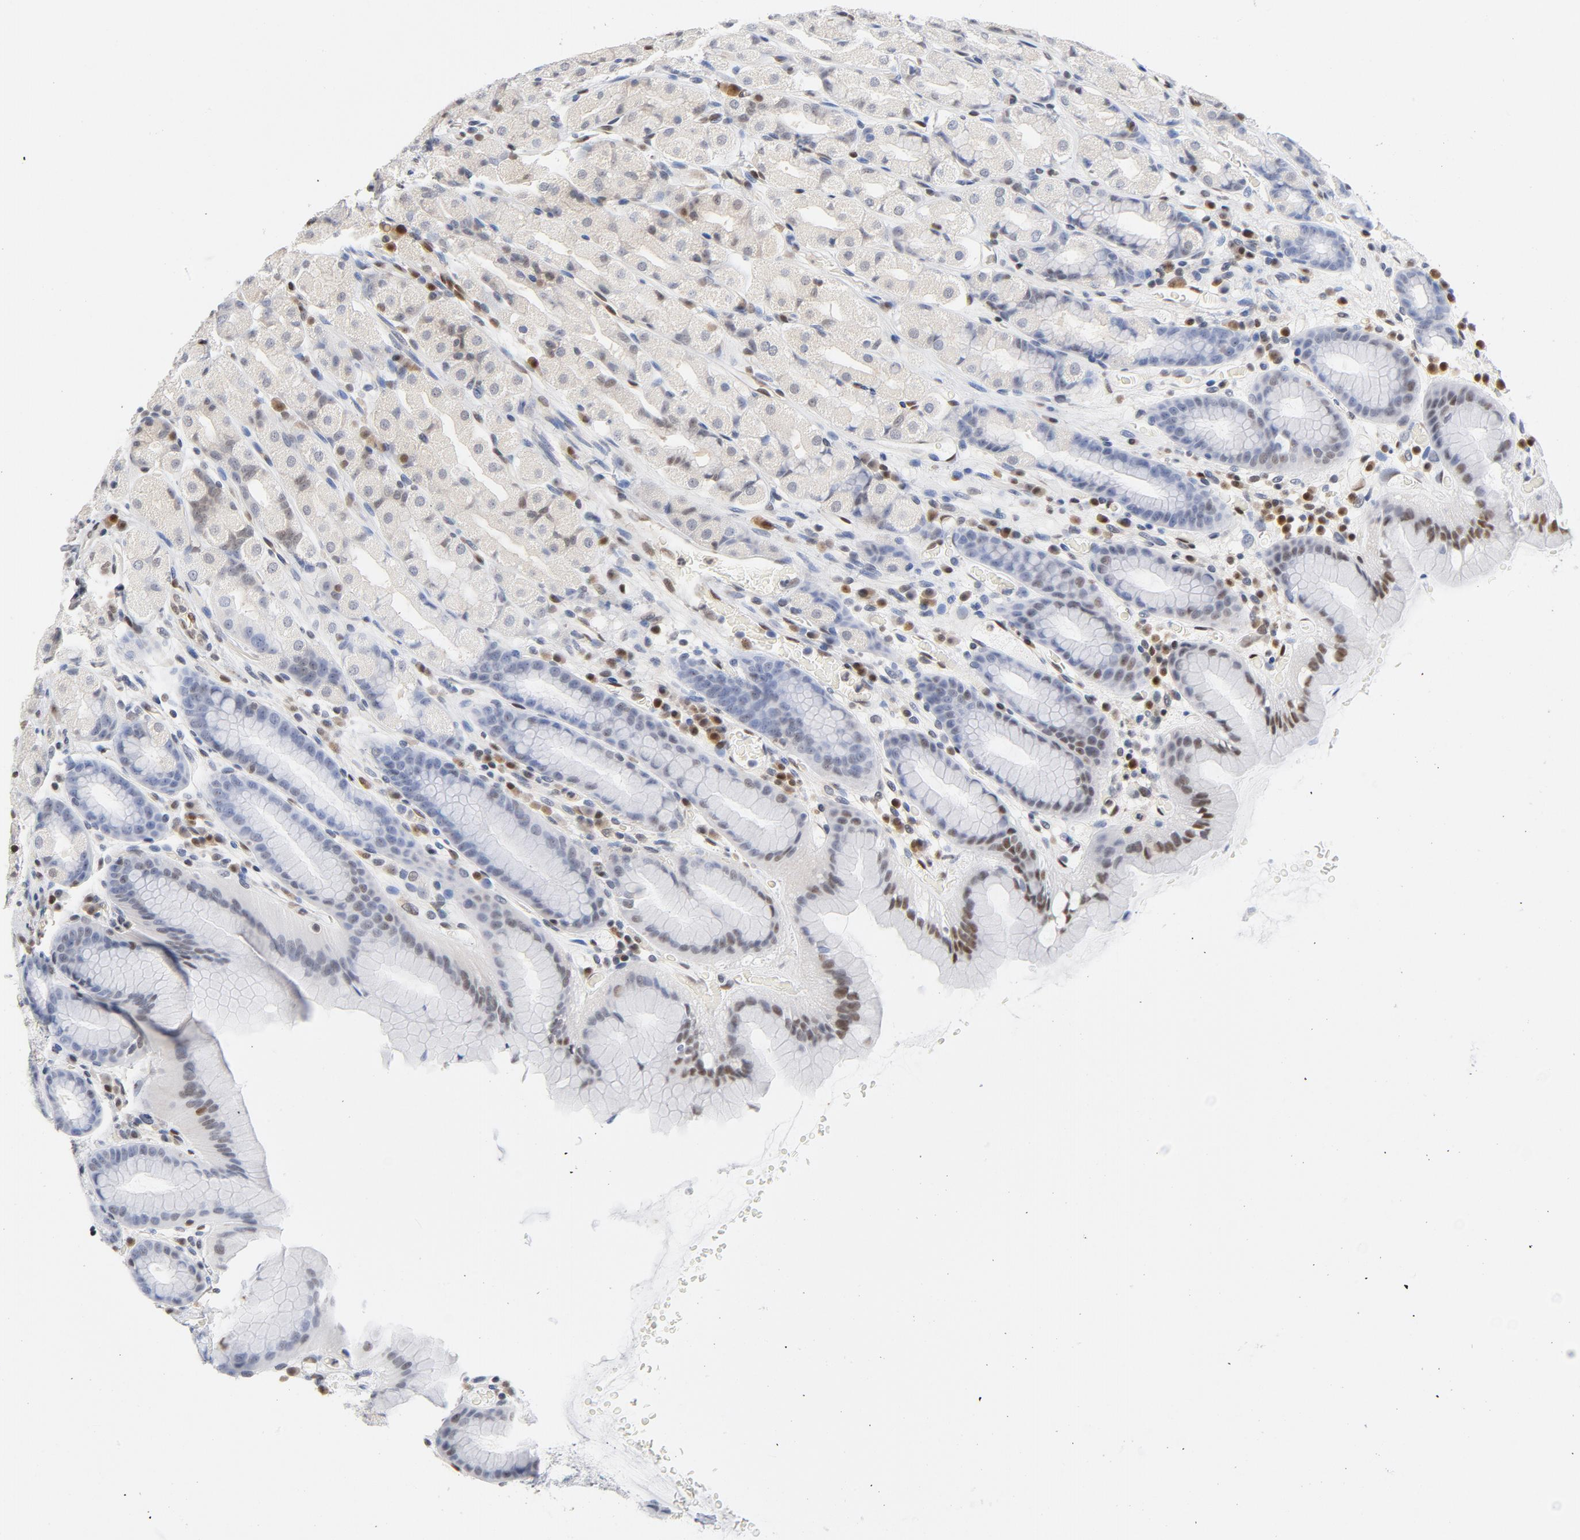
{"staining": {"intensity": "weak", "quantity": "<25%", "location": "nuclear"}, "tissue": "stomach", "cell_type": "Glandular cells", "image_type": "normal", "snomed": [{"axis": "morphology", "description": "Normal tissue, NOS"}, {"axis": "topography", "description": "Stomach, upper"}], "caption": "Histopathology image shows no significant protein expression in glandular cells of normal stomach.", "gene": "CDKN1B", "patient": {"sex": "male", "age": 68}}